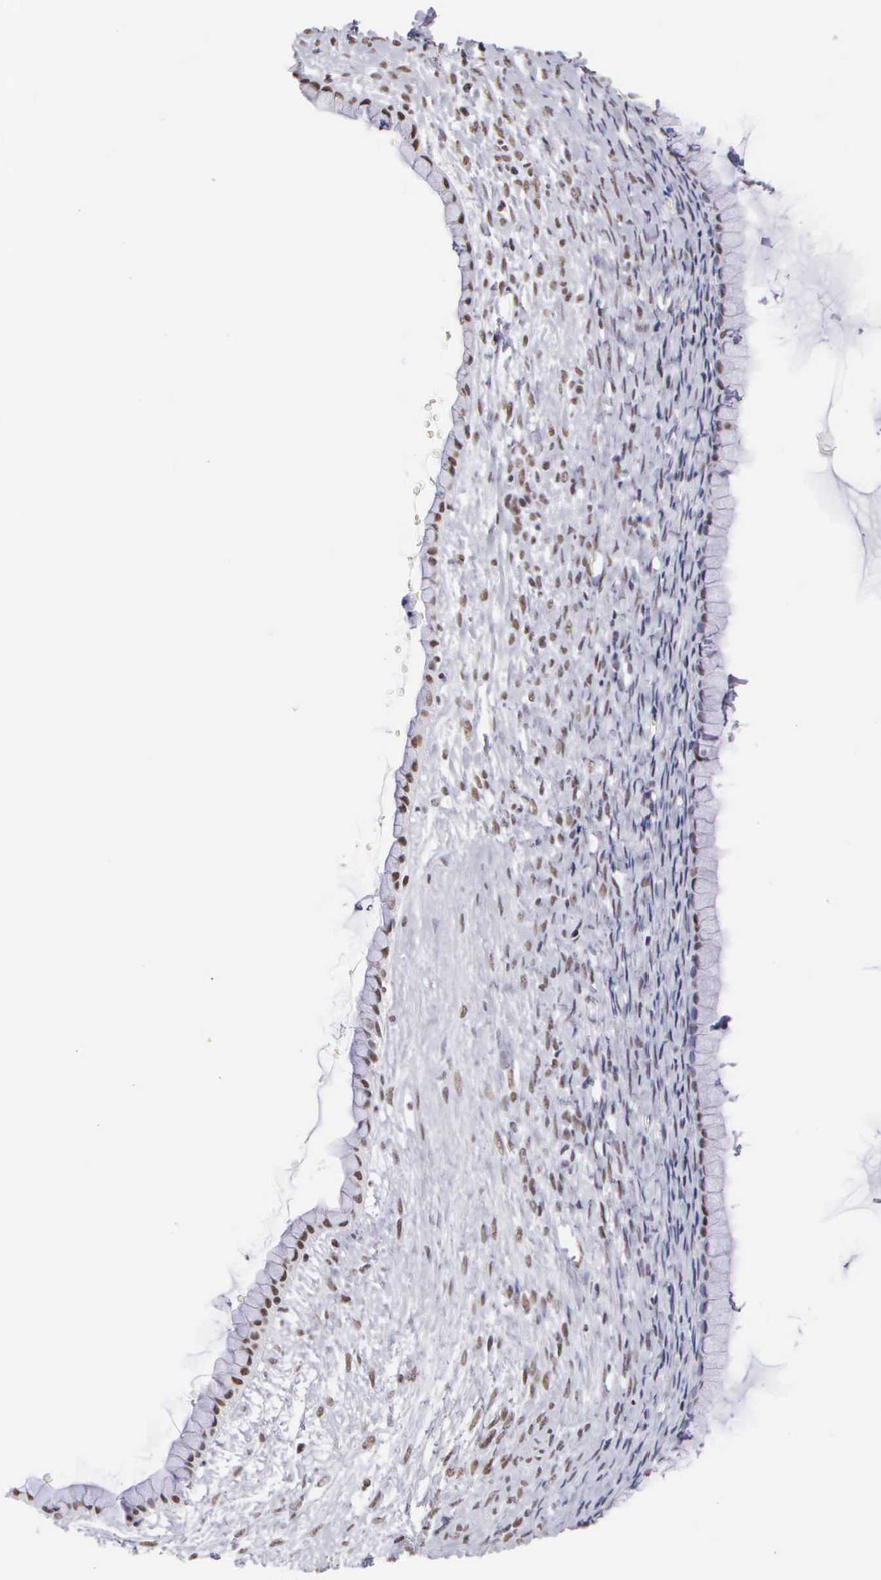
{"staining": {"intensity": "moderate", "quantity": "25%-75%", "location": "nuclear"}, "tissue": "ovarian cancer", "cell_type": "Tumor cells", "image_type": "cancer", "snomed": [{"axis": "morphology", "description": "Cystadenocarcinoma, mucinous, NOS"}, {"axis": "topography", "description": "Ovary"}], "caption": "IHC photomicrograph of mucinous cystadenocarcinoma (ovarian) stained for a protein (brown), which displays medium levels of moderate nuclear staining in approximately 25%-75% of tumor cells.", "gene": "CSTF2", "patient": {"sex": "female", "age": 25}}